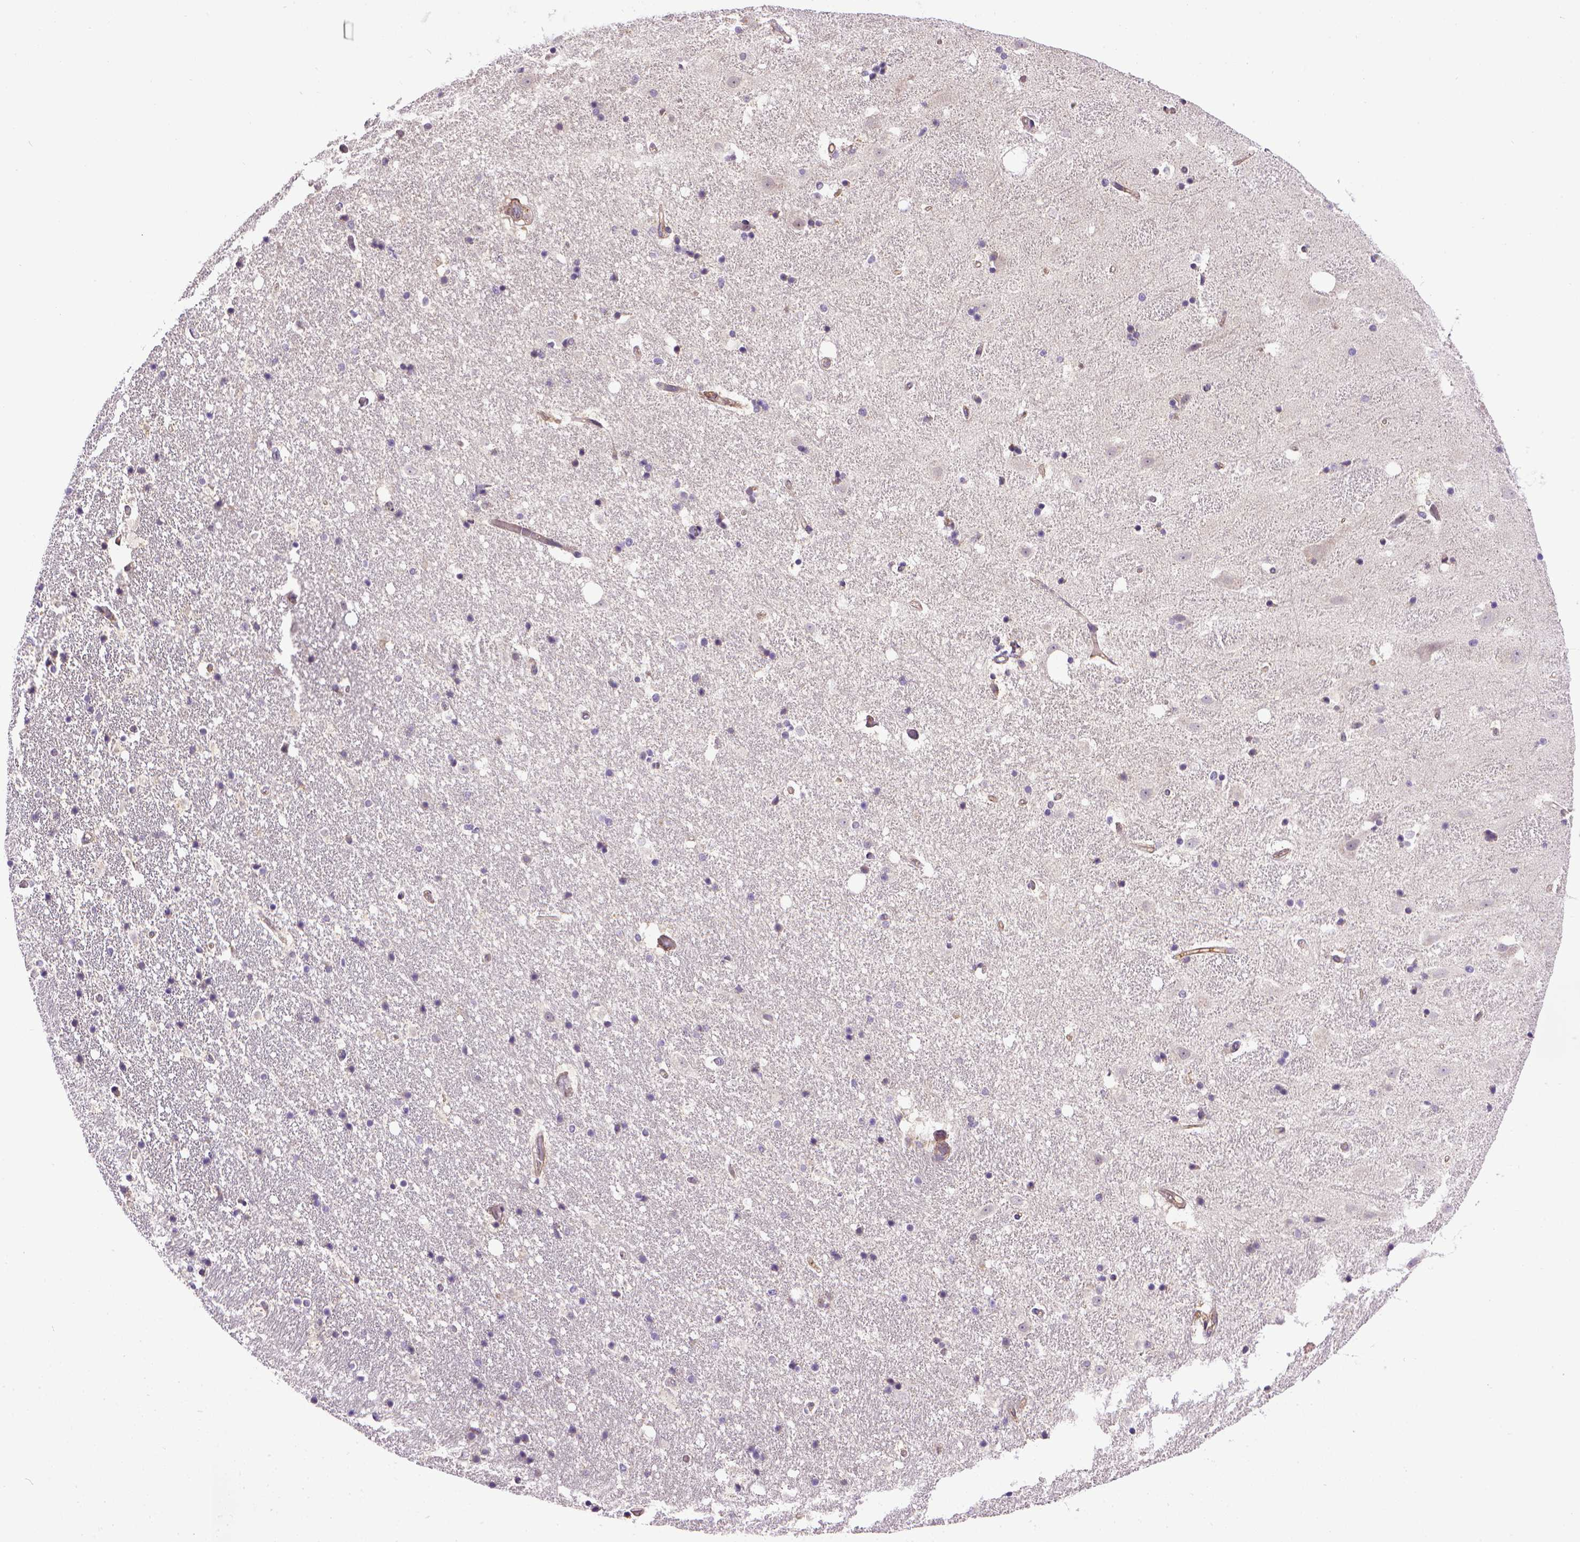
{"staining": {"intensity": "negative", "quantity": "none", "location": "none"}, "tissue": "hippocampus", "cell_type": "Glial cells", "image_type": "normal", "snomed": [{"axis": "morphology", "description": "Normal tissue, NOS"}, {"axis": "topography", "description": "Hippocampus"}], "caption": "IHC photomicrograph of normal hippocampus: hippocampus stained with DAB demonstrates no significant protein staining in glial cells.", "gene": "ENG", "patient": {"sex": "male", "age": 49}}